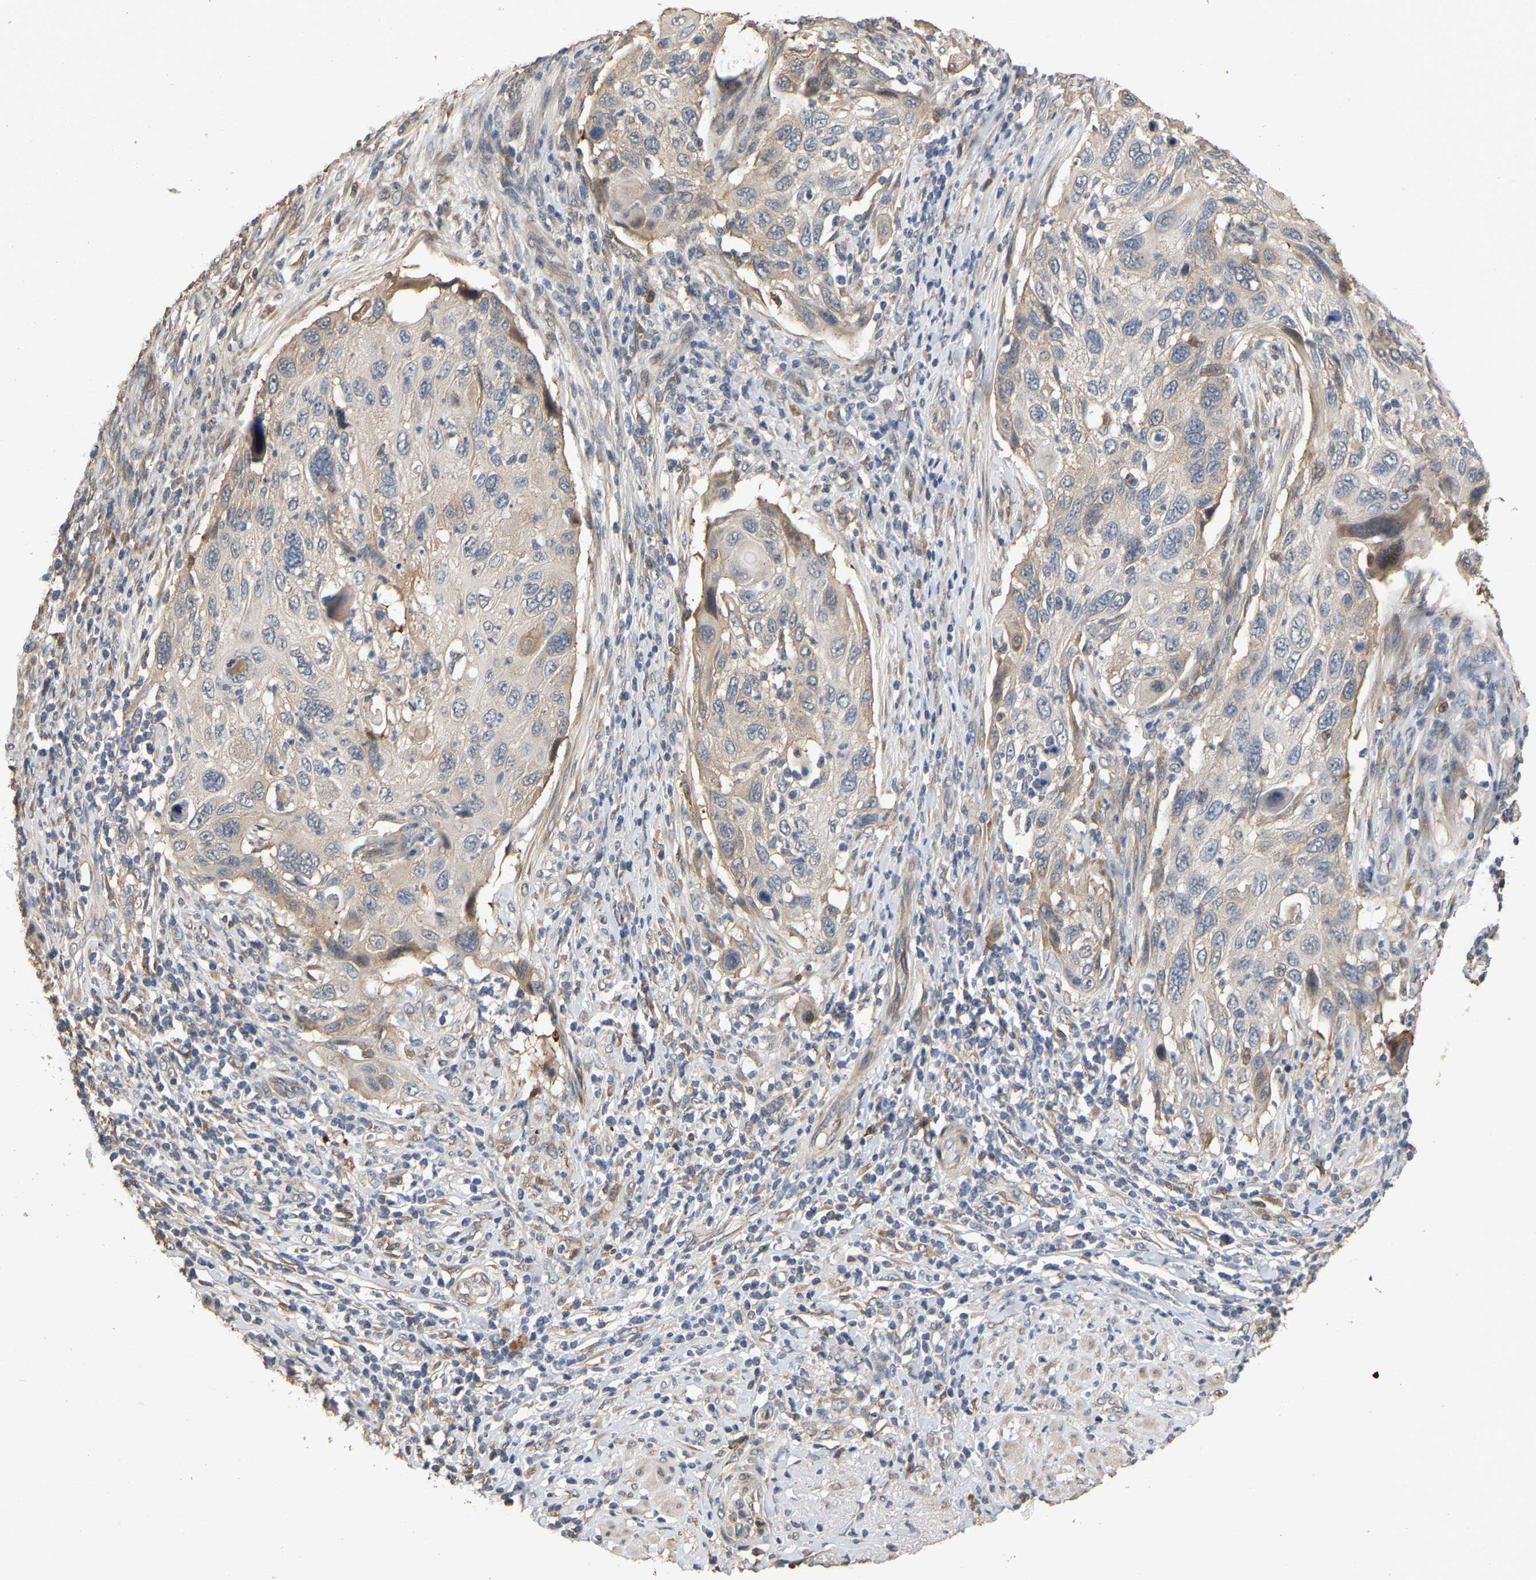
{"staining": {"intensity": "weak", "quantity": "<25%", "location": "cytoplasmic/membranous,nuclear"}, "tissue": "cervical cancer", "cell_type": "Tumor cells", "image_type": "cancer", "snomed": [{"axis": "morphology", "description": "Squamous cell carcinoma, NOS"}, {"axis": "topography", "description": "Cervix"}], "caption": "Immunohistochemical staining of cervical squamous cell carcinoma reveals no significant staining in tumor cells.", "gene": "NCS1", "patient": {"sex": "female", "age": 70}}